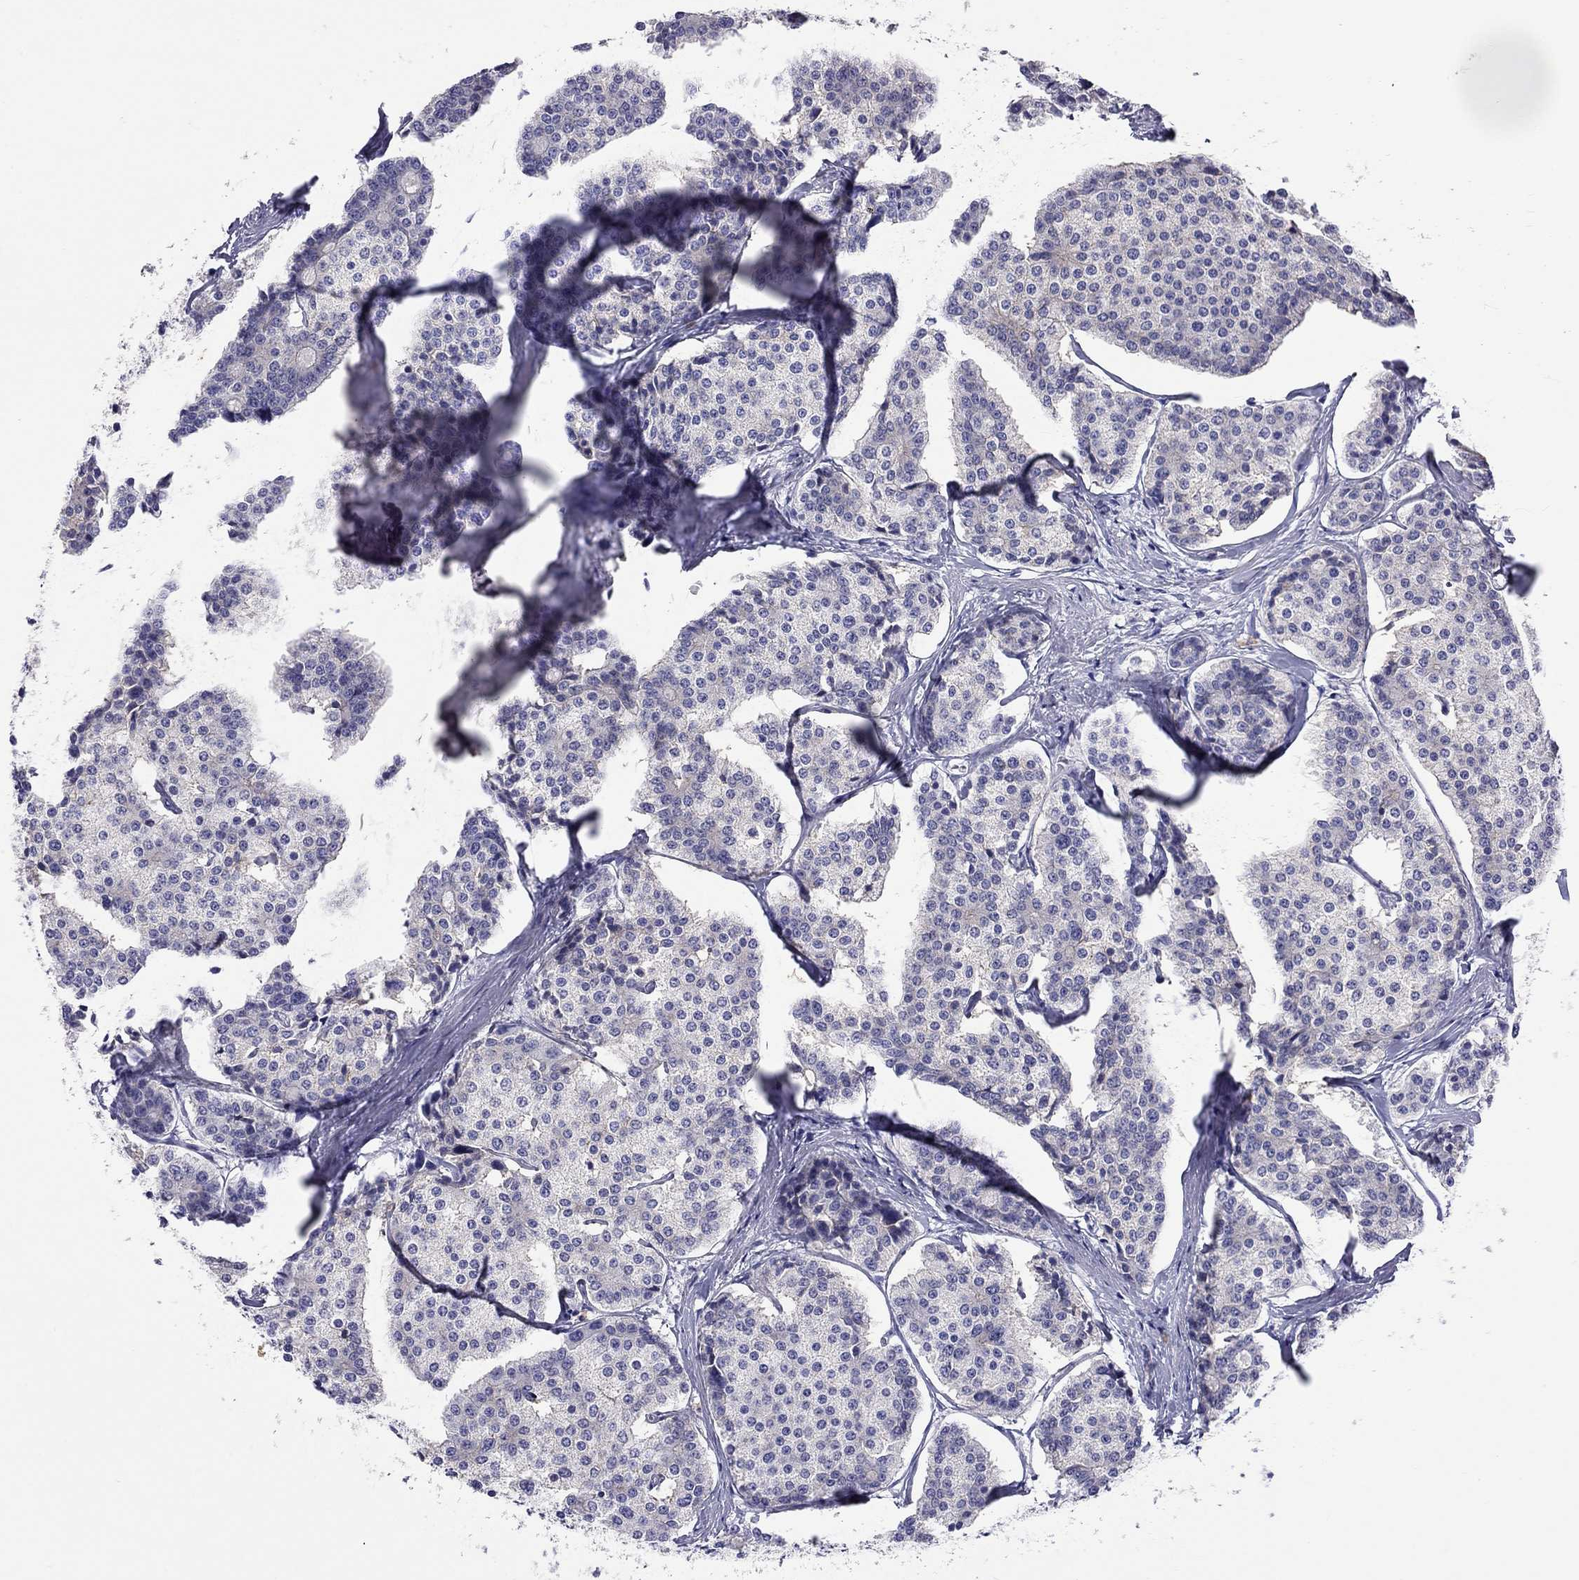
{"staining": {"intensity": "negative", "quantity": "none", "location": "none"}, "tissue": "carcinoid", "cell_type": "Tumor cells", "image_type": "cancer", "snomed": [{"axis": "morphology", "description": "Carcinoid, malignant, NOS"}, {"axis": "topography", "description": "Small intestine"}], "caption": "IHC photomicrograph of human malignant carcinoid stained for a protein (brown), which demonstrates no positivity in tumor cells. The staining is performed using DAB (3,3'-diaminobenzidine) brown chromogen with nuclei counter-stained in using hematoxylin.", "gene": "CALHM1", "patient": {"sex": "female", "age": 65}}